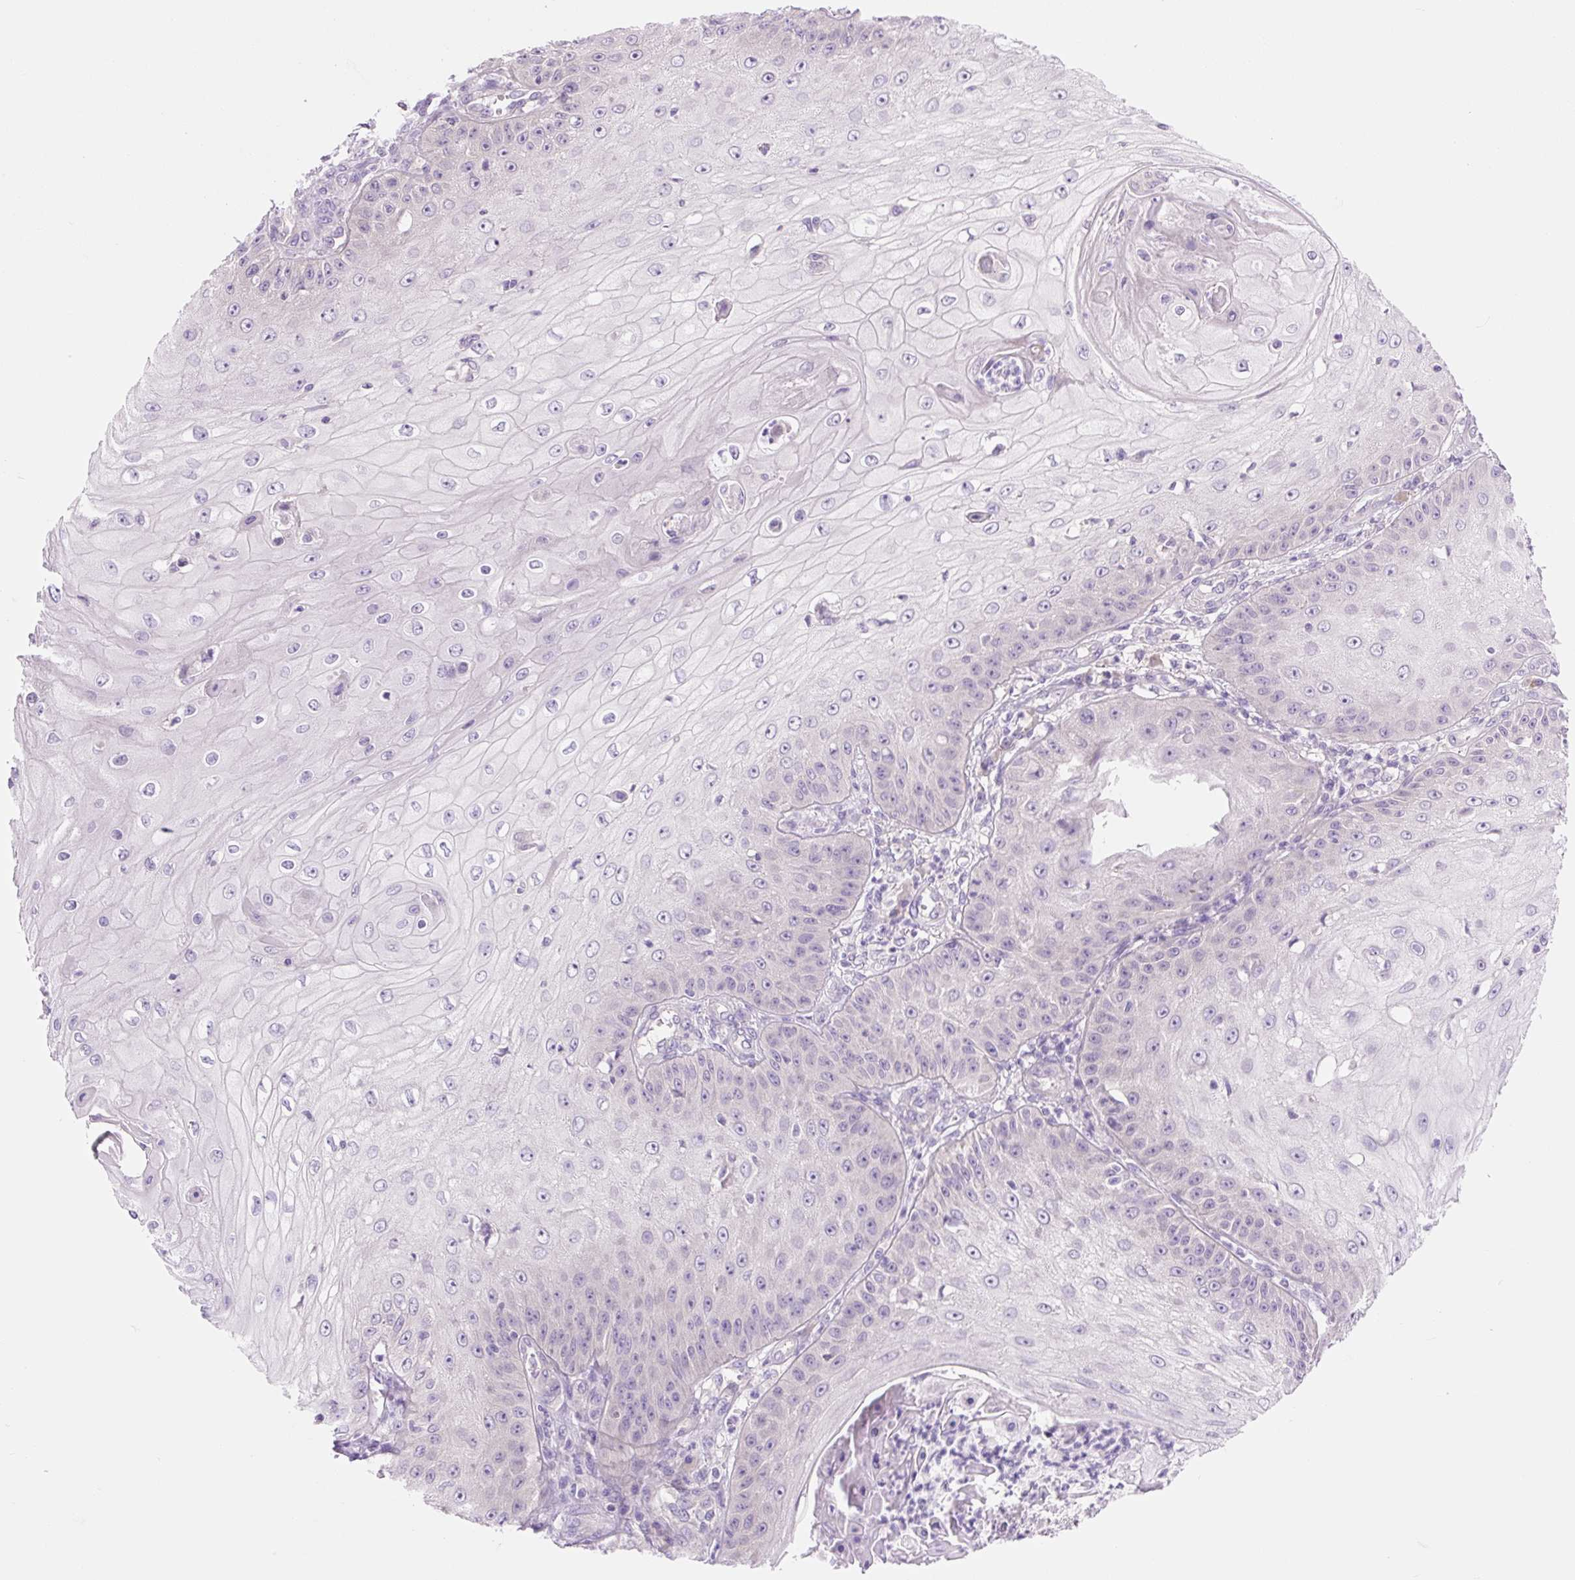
{"staining": {"intensity": "weak", "quantity": "<25%", "location": "cytoplasmic/membranous"}, "tissue": "skin cancer", "cell_type": "Tumor cells", "image_type": "cancer", "snomed": [{"axis": "morphology", "description": "Squamous cell carcinoma, NOS"}, {"axis": "topography", "description": "Skin"}], "caption": "There is no significant staining in tumor cells of squamous cell carcinoma (skin). (IHC, brightfield microscopy, high magnification).", "gene": "CELF6", "patient": {"sex": "male", "age": 70}}